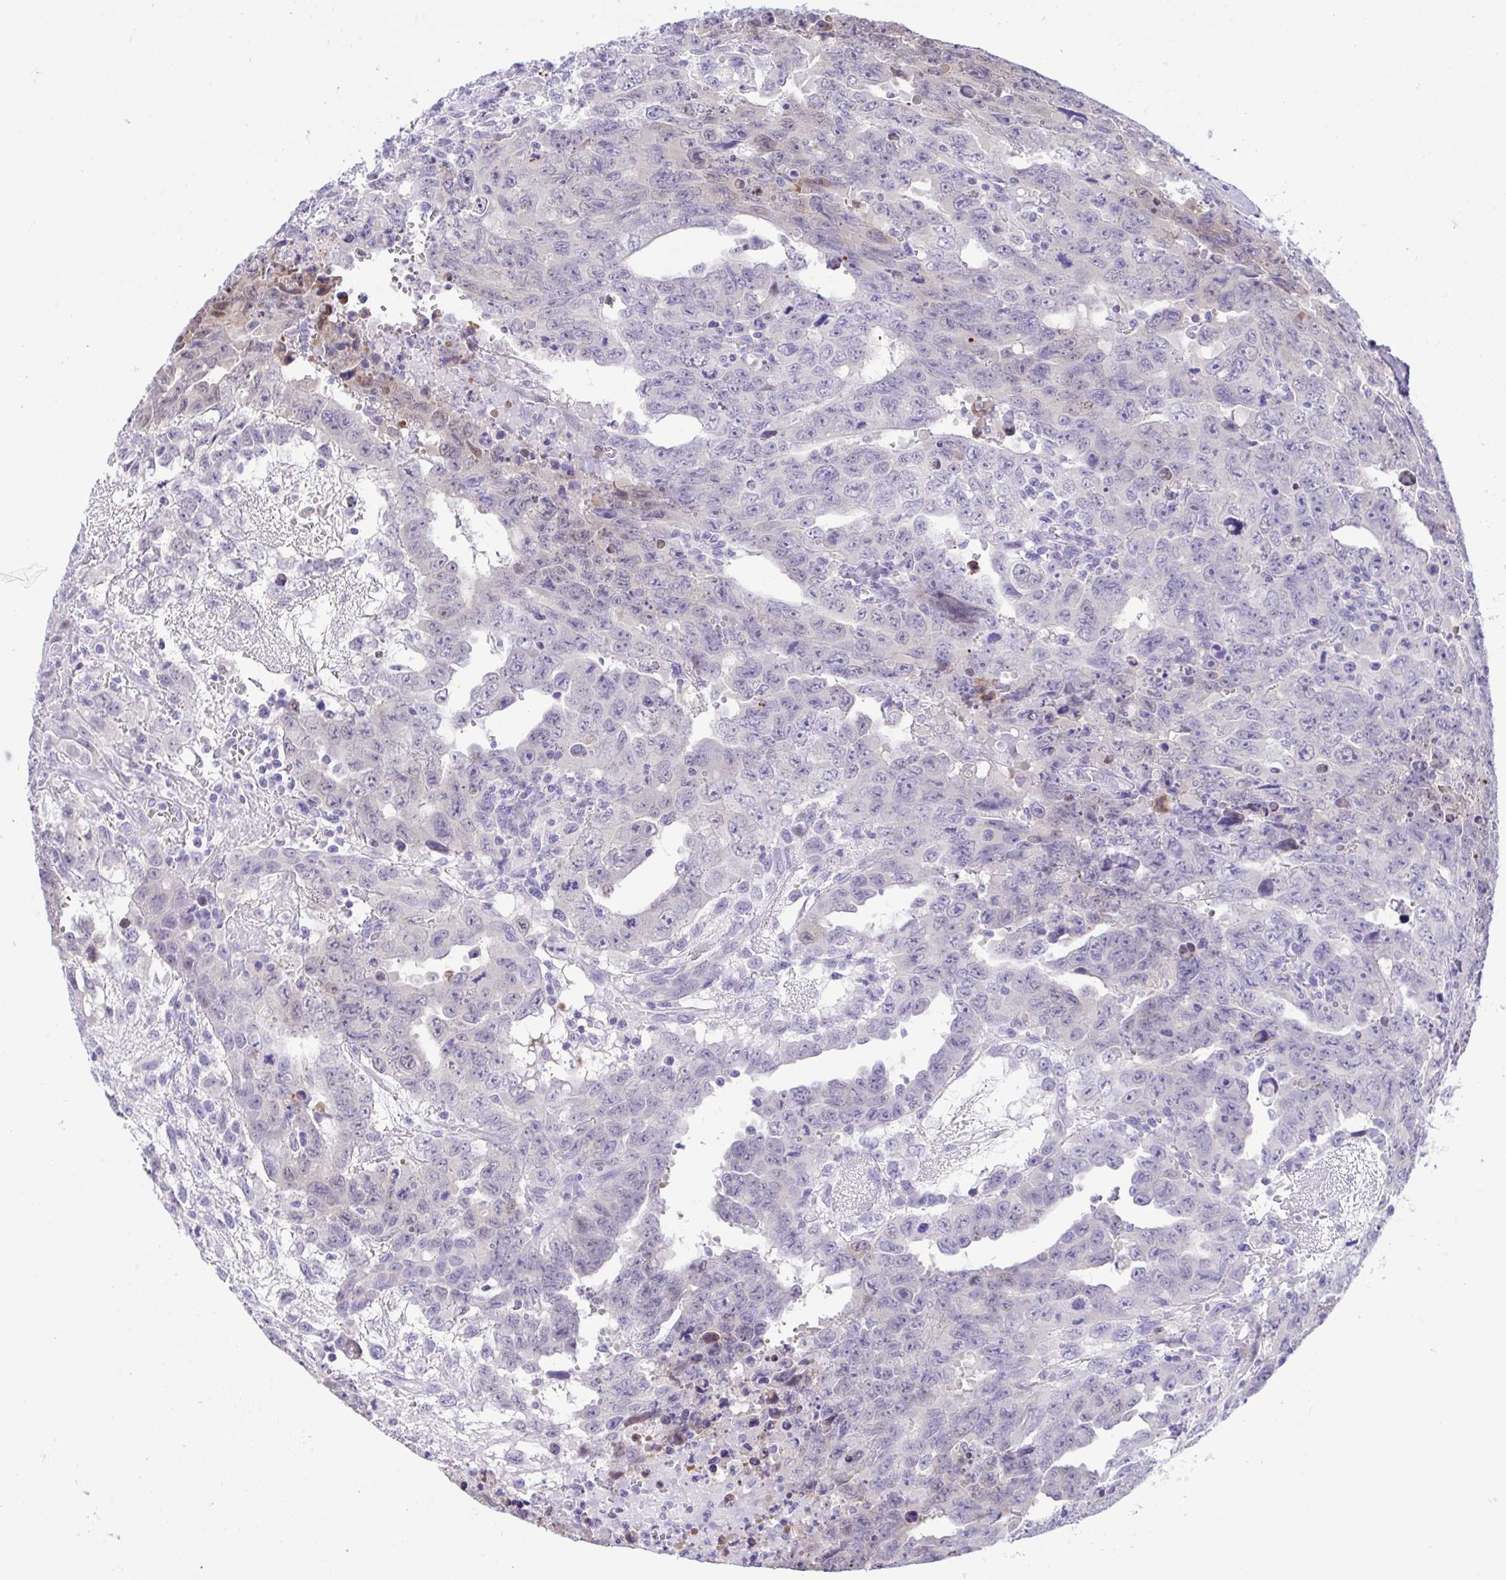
{"staining": {"intensity": "negative", "quantity": "none", "location": "none"}, "tissue": "testis cancer", "cell_type": "Tumor cells", "image_type": "cancer", "snomed": [{"axis": "morphology", "description": "Carcinoma, Embryonal, NOS"}, {"axis": "topography", "description": "Testis"}], "caption": "High magnification brightfield microscopy of embryonal carcinoma (testis) stained with DAB (3,3'-diaminobenzidine) (brown) and counterstained with hematoxylin (blue): tumor cells show no significant staining.", "gene": "ZNF485", "patient": {"sex": "male", "age": 24}}